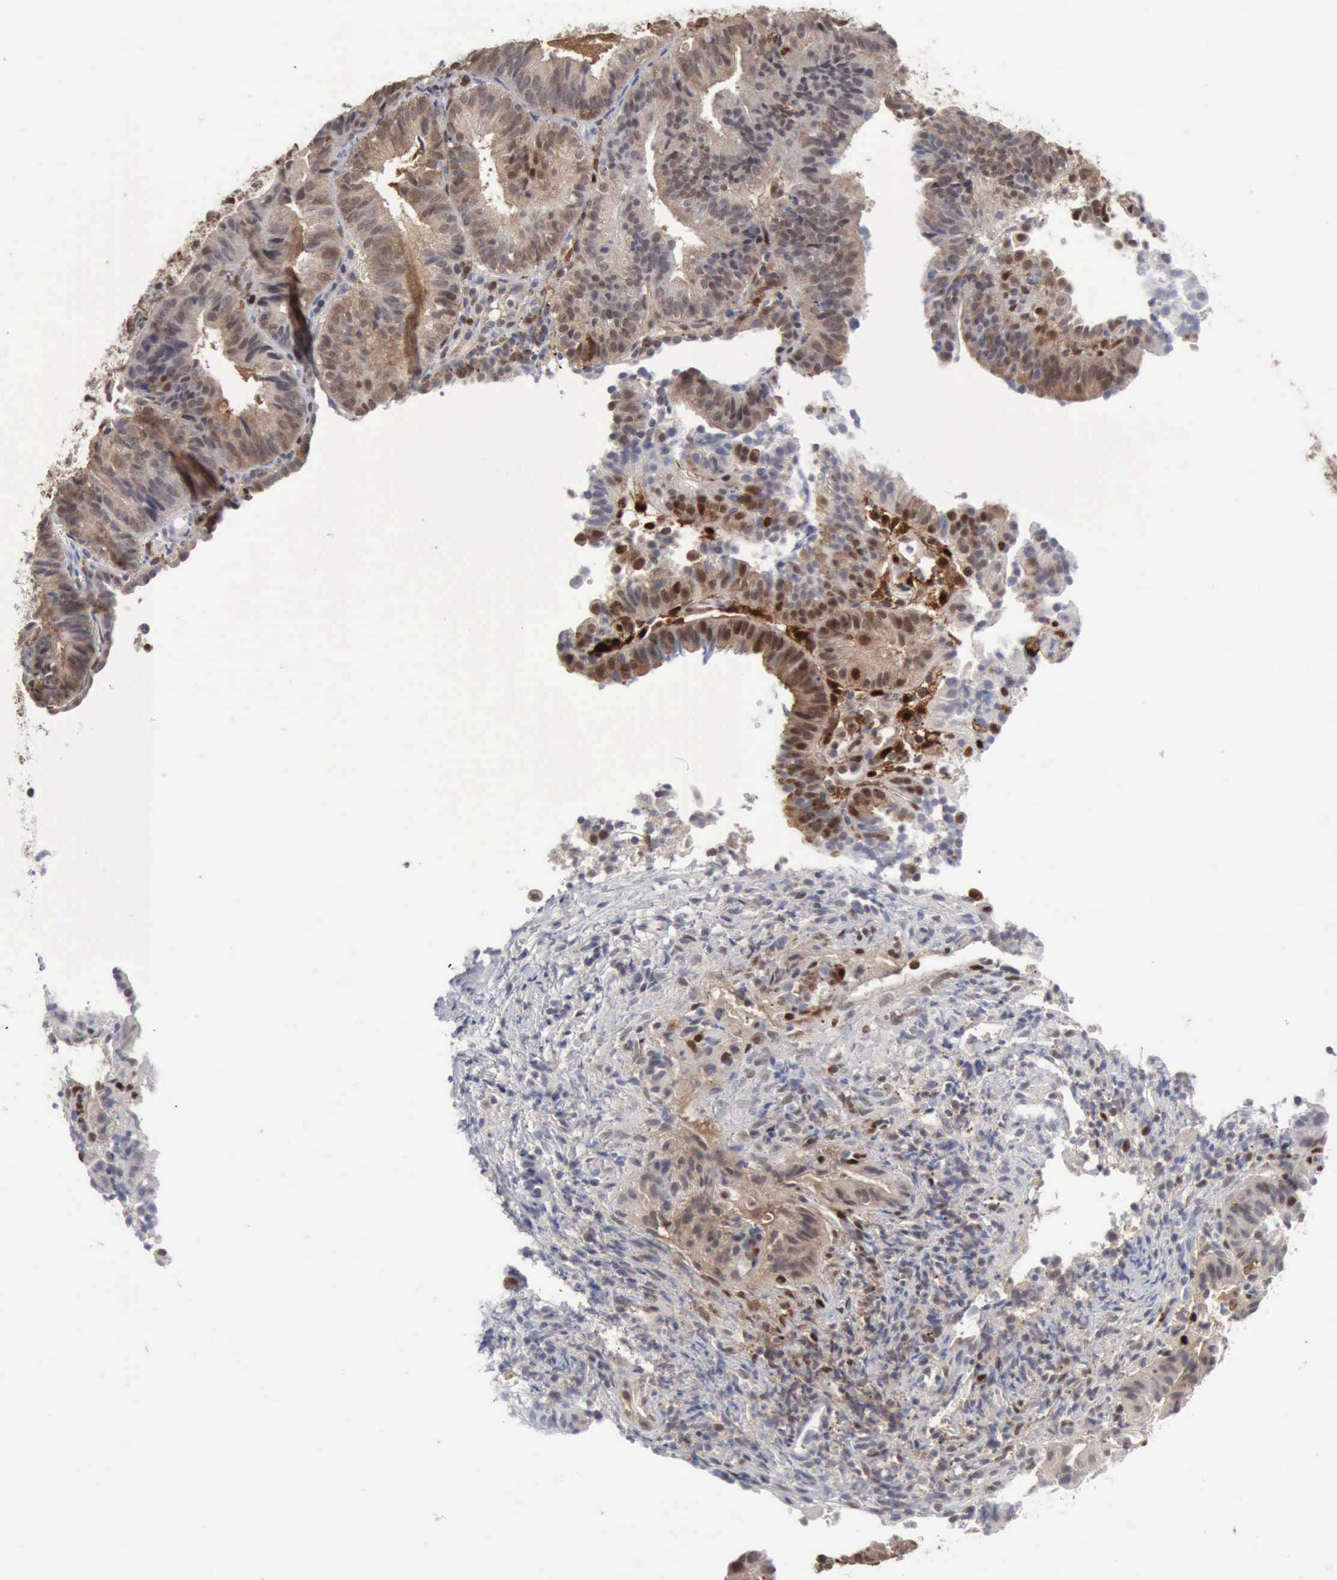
{"staining": {"intensity": "moderate", "quantity": "25%-75%", "location": "cytoplasmic/membranous,nuclear"}, "tissue": "cervical cancer", "cell_type": "Tumor cells", "image_type": "cancer", "snomed": [{"axis": "morphology", "description": "Adenocarcinoma, NOS"}, {"axis": "topography", "description": "Cervix"}], "caption": "Protein expression analysis of cervical adenocarcinoma displays moderate cytoplasmic/membranous and nuclear expression in about 25%-75% of tumor cells.", "gene": "STAT1", "patient": {"sex": "female", "age": 60}}